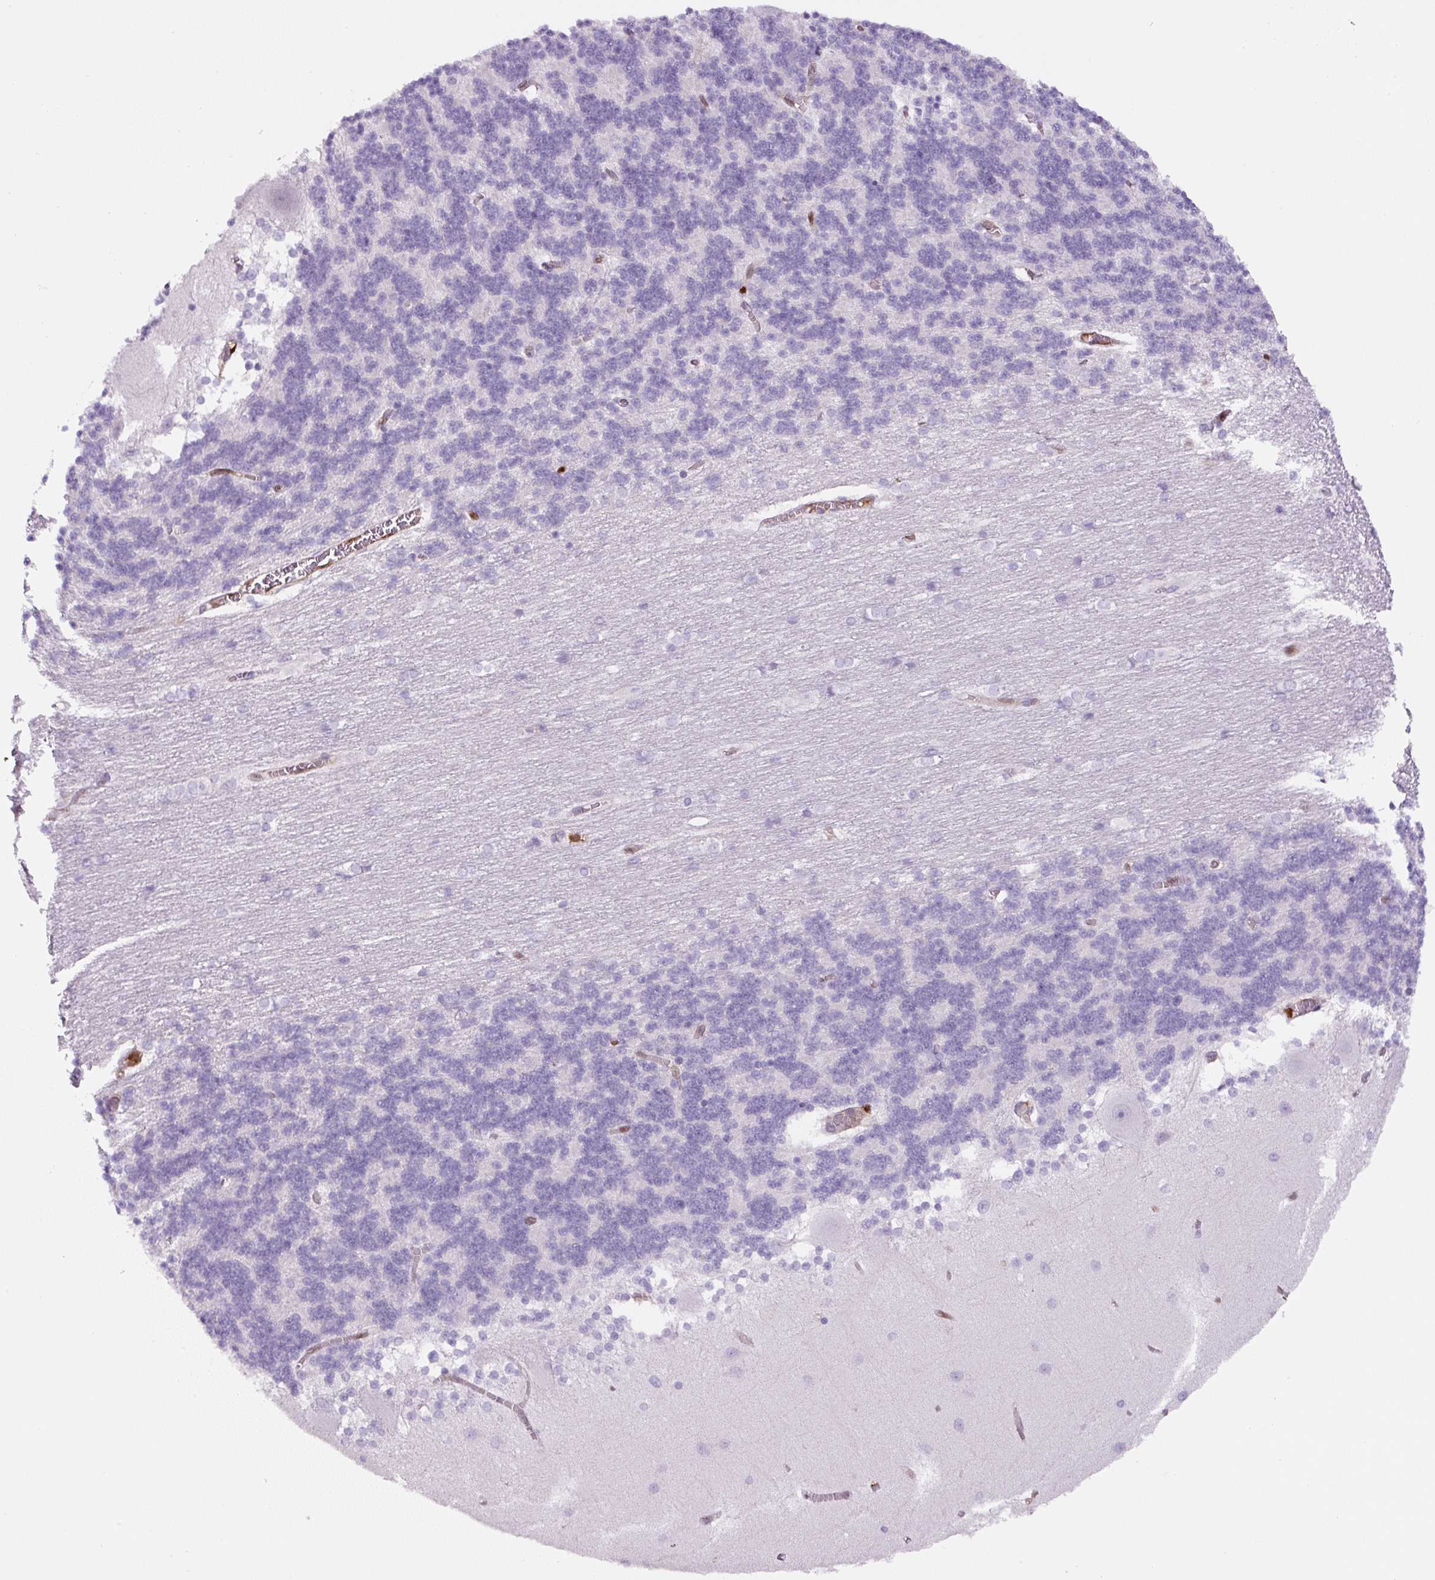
{"staining": {"intensity": "negative", "quantity": "none", "location": "none"}, "tissue": "cerebellum", "cell_type": "Cells in granular layer", "image_type": "normal", "snomed": [{"axis": "morphology", "description": "Normal tissue, NOS"}, {"axis": "topography", "description": "Cerebellum"}], "caption": "An immunohistochemistry micrograph of normal cerebellum is shown. There is no staining in cells in granular layer of cerebellum.", "gene": "ANXA1", "patient": {"sex": "female", "age": 54}}